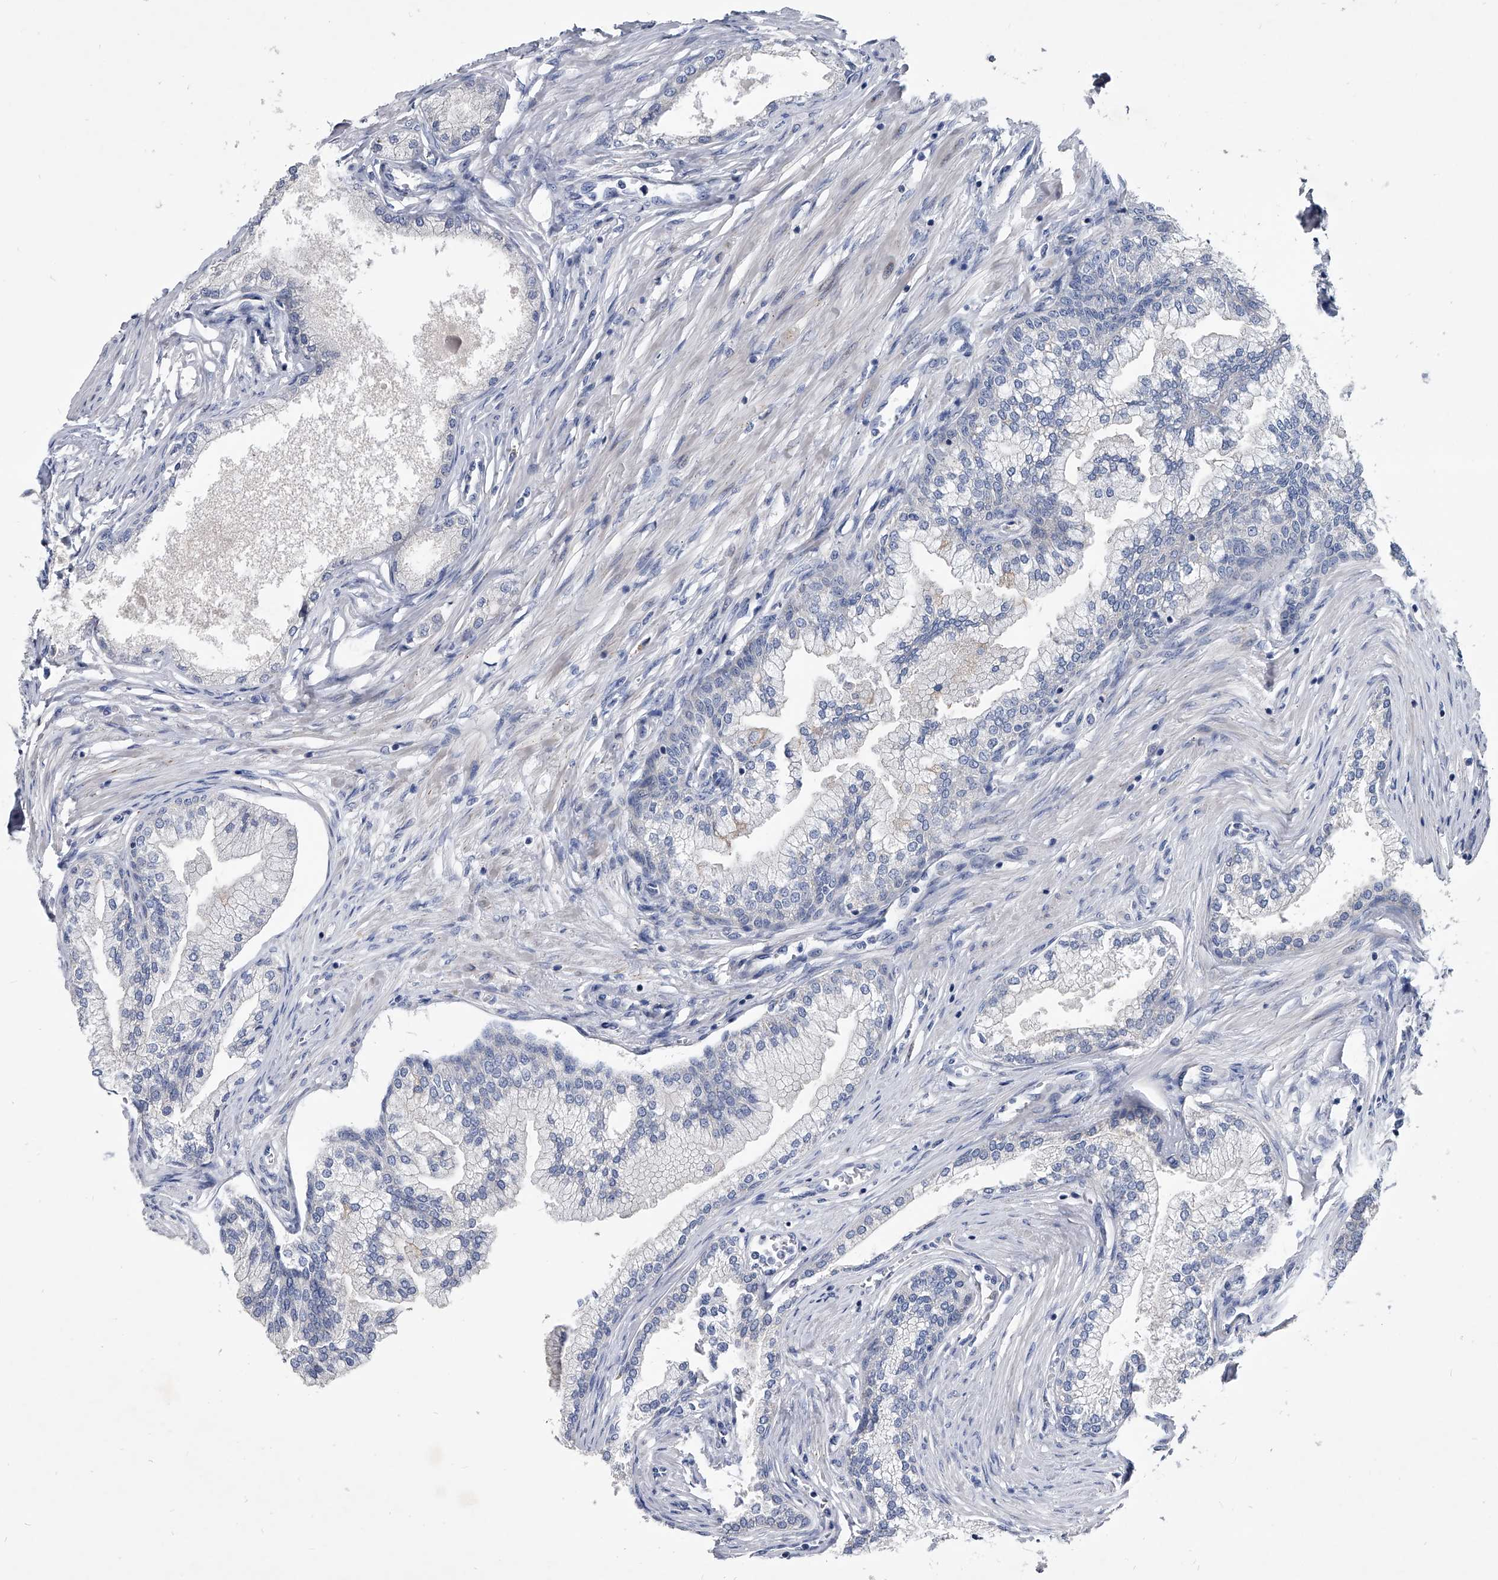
{"staining": {"intensity": "weak", "quantity": "<25%", "location": "cytoplasmic/membranous"}, "tissue": "prostate", "cell_type": "Glandular cells", "image_type": "normal", "snomed": [{"axis": "morphology", "description": "Normal tissue, NOS"}, {"axis": "morphology", "description": "Urothelial carcinoma, Low grade"}, {"axis": "topography", "description": "Urinary bladder"}, {"axis": "topography", "description": "Prostate"}], "caption": "The histopathology image shows no significant positivity in glandular cells of prostate.", "gene": "SPP1", "patient": {"sex": "male", "age": 60}}